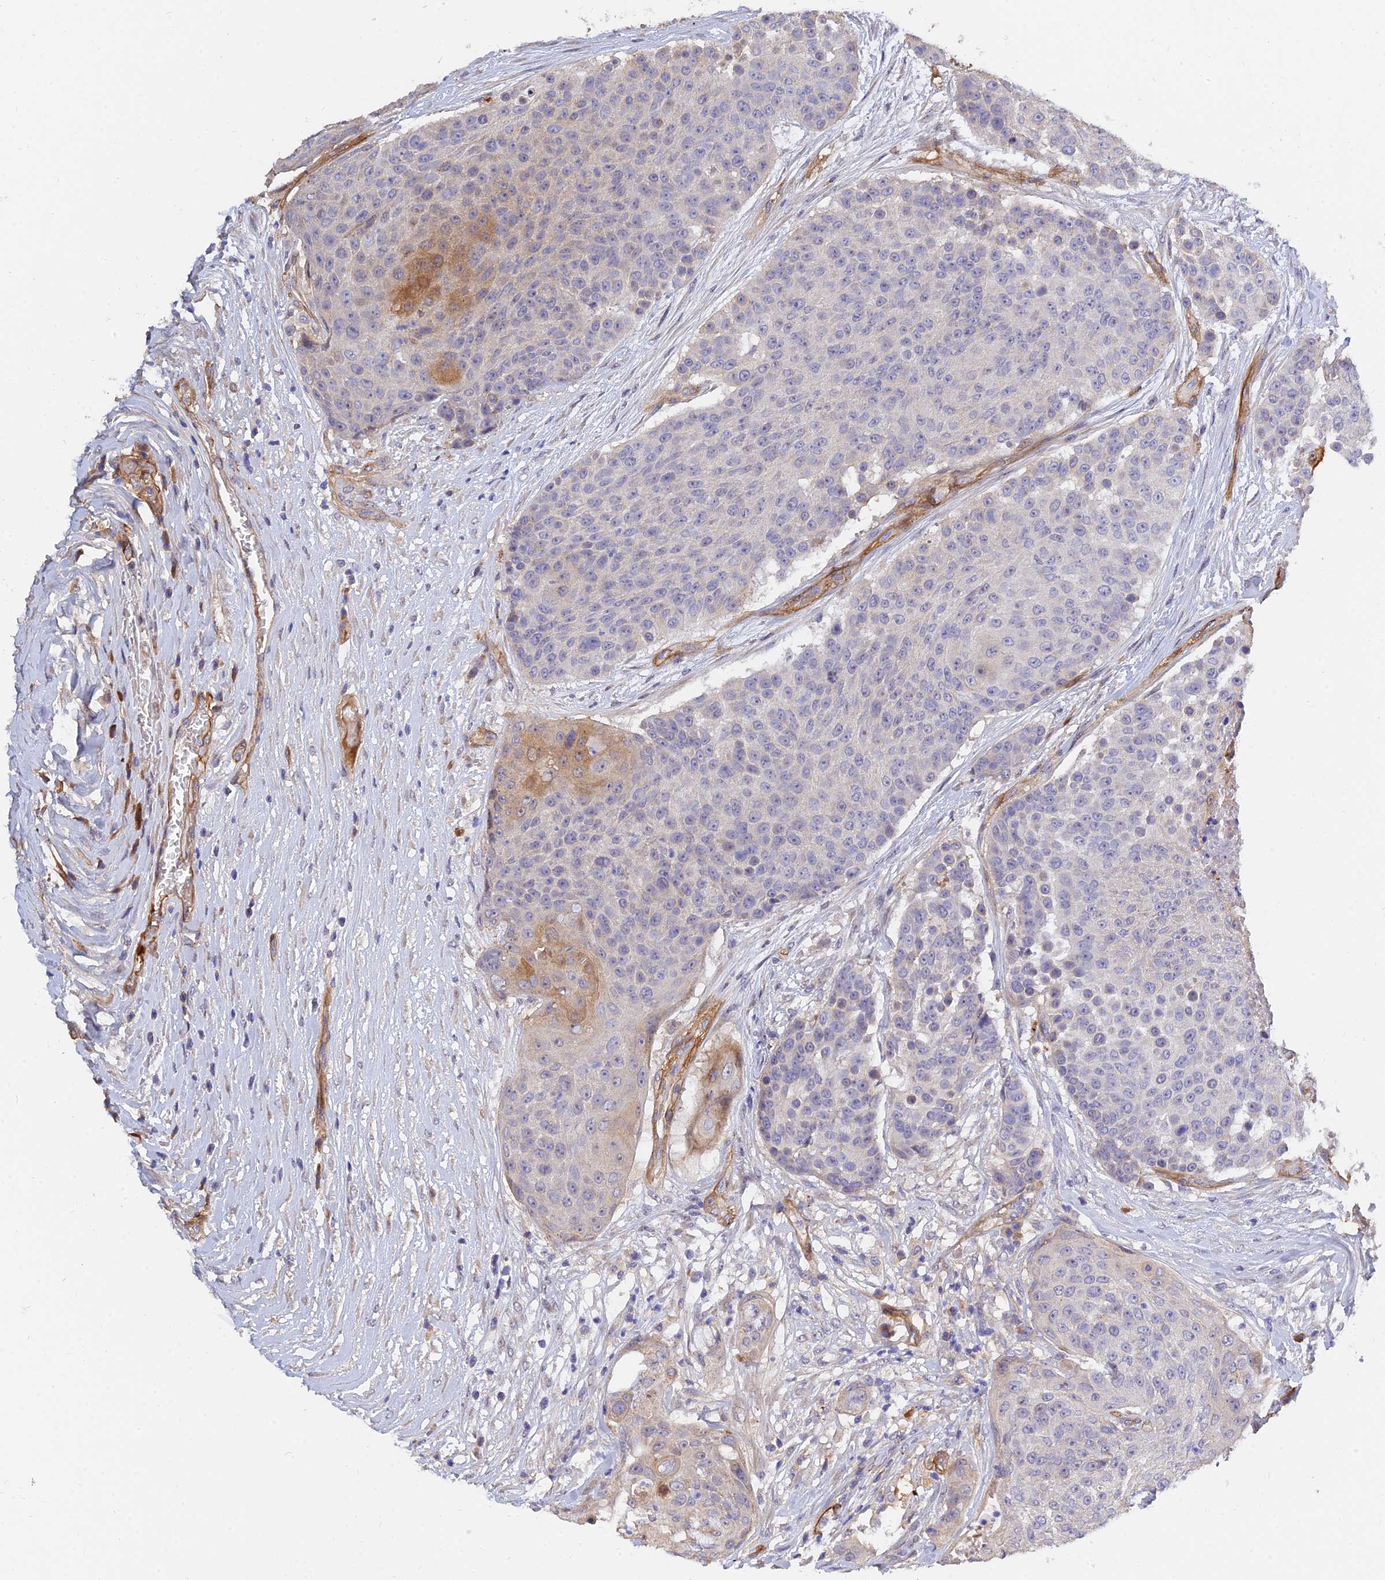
{"staining": {"intensity": "moderate", "quantity": "<25%", "location": "cytoplasmic/membranous"}, "tissue": "urothelial cancer", "cell_type": "Tumor cells", "image_type": "cancer", "snomed": [{"axis": "morphology", "description": "Urothelial carcinoma, High grade"}, {"axis": "topography", "description": "Urinary bladder"}], "caption": "Moderate cytoplasmic/membranous staining is appreciated in about <25% of tumor cells in urothelial cancer. The staining was performed using DAB, with brown indicating positive protein expression. Nuclei are stained blue with hematoxylin.", "gene": "MRPL35", "patient": {"sex": "female", "age": 63}}